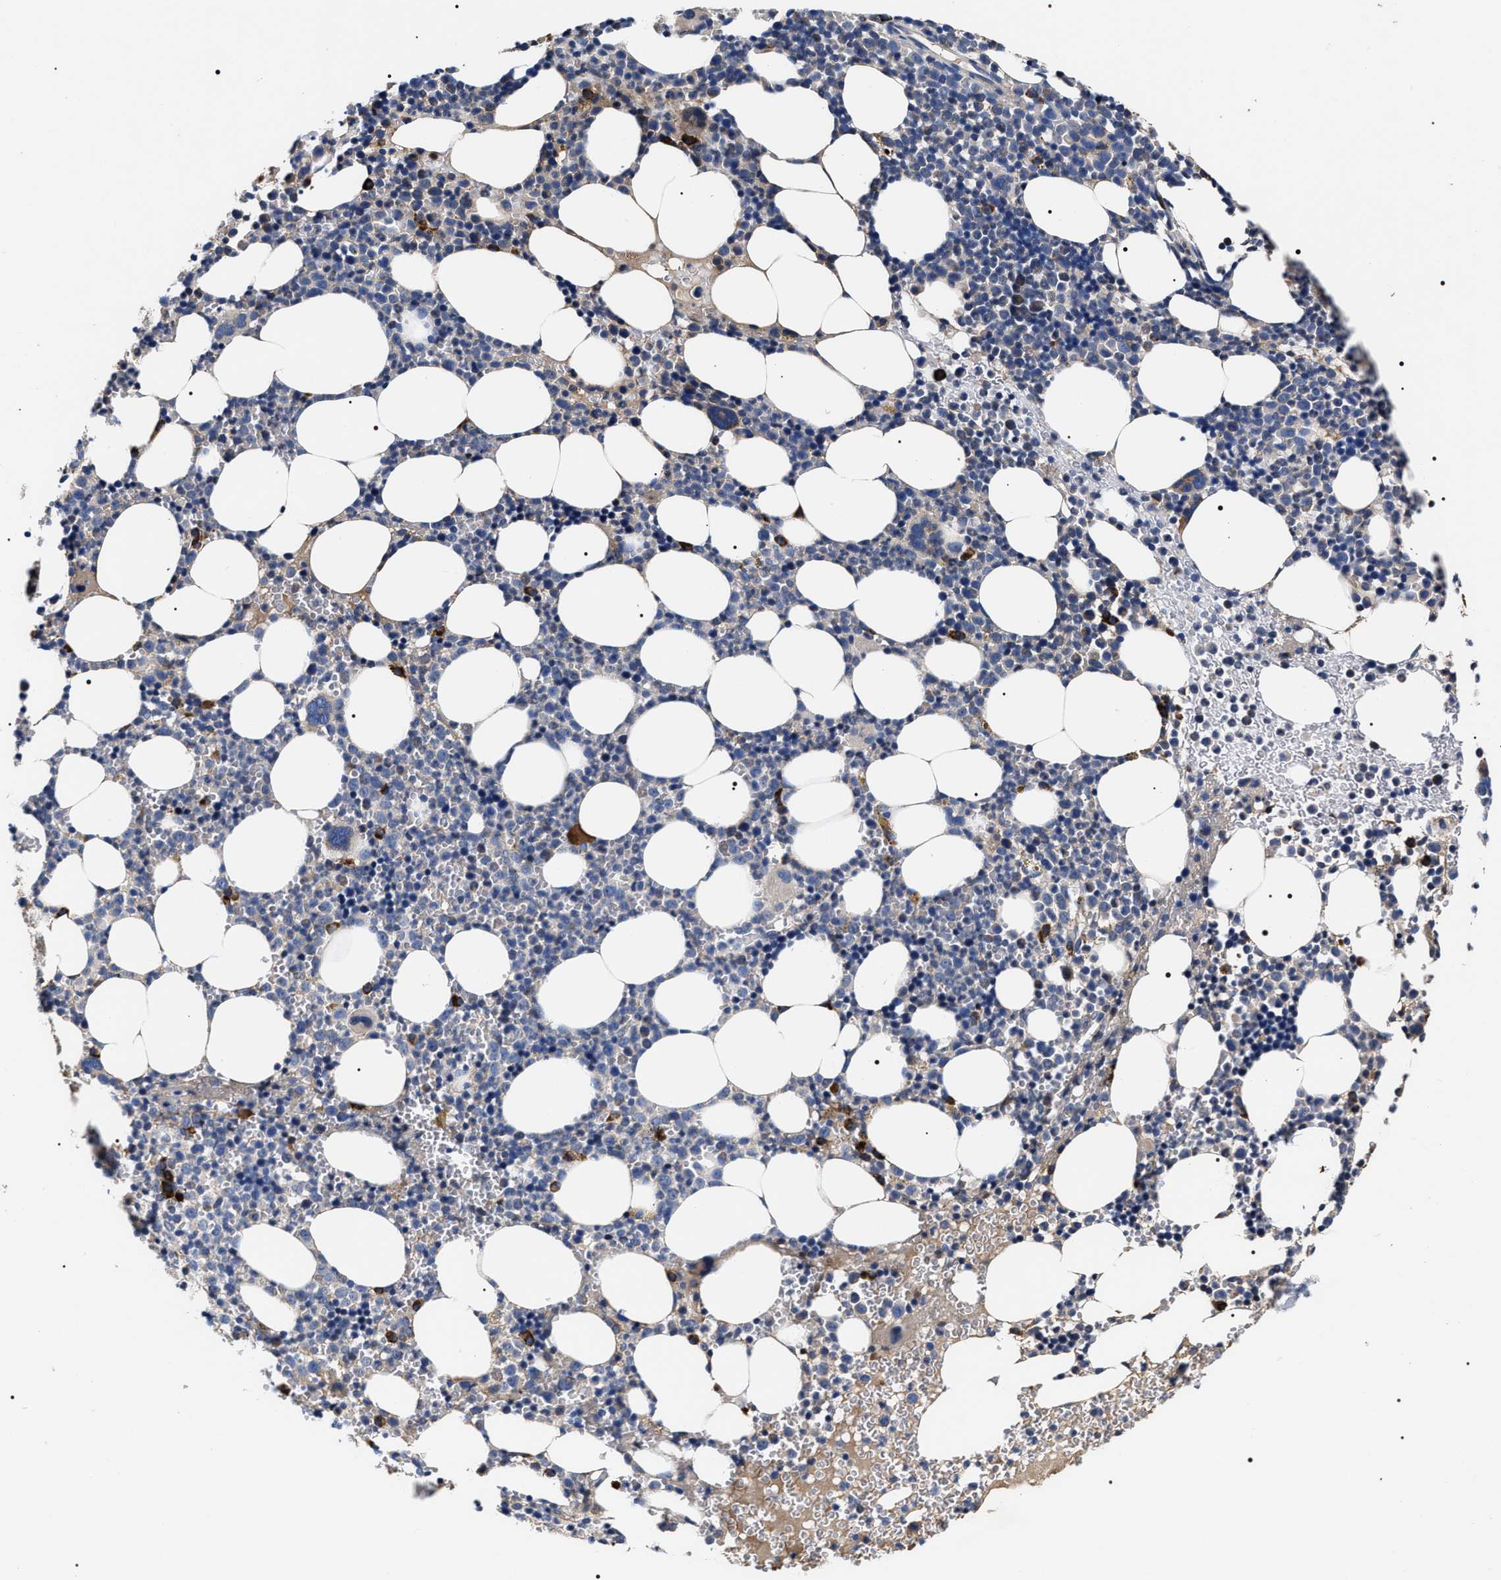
{"staining": {"intensity": "strong", "quantity": "<25%", "location": "cytoplasmic/membranous"}, "tissue": "bone marrow", "cell_type": "Hematopoietic cells", "image_type": "normal", "snomed": [{"axis": "morphology", "description": "Normal tissue, NOS"}, {"axis": "morphology", "description": "Inflammation, NOS"}, {"axis": "topography", "description": "Bone marrow"}], "caption": "Immunohistochemical staining of benign bone marrow shows <25% levels of strong cytoplasmic/membranous protein positivity in approximately <25% of hematopoietic cells.", "gene": "MACC1", "patient": {"sex": "female", "age": 67}}